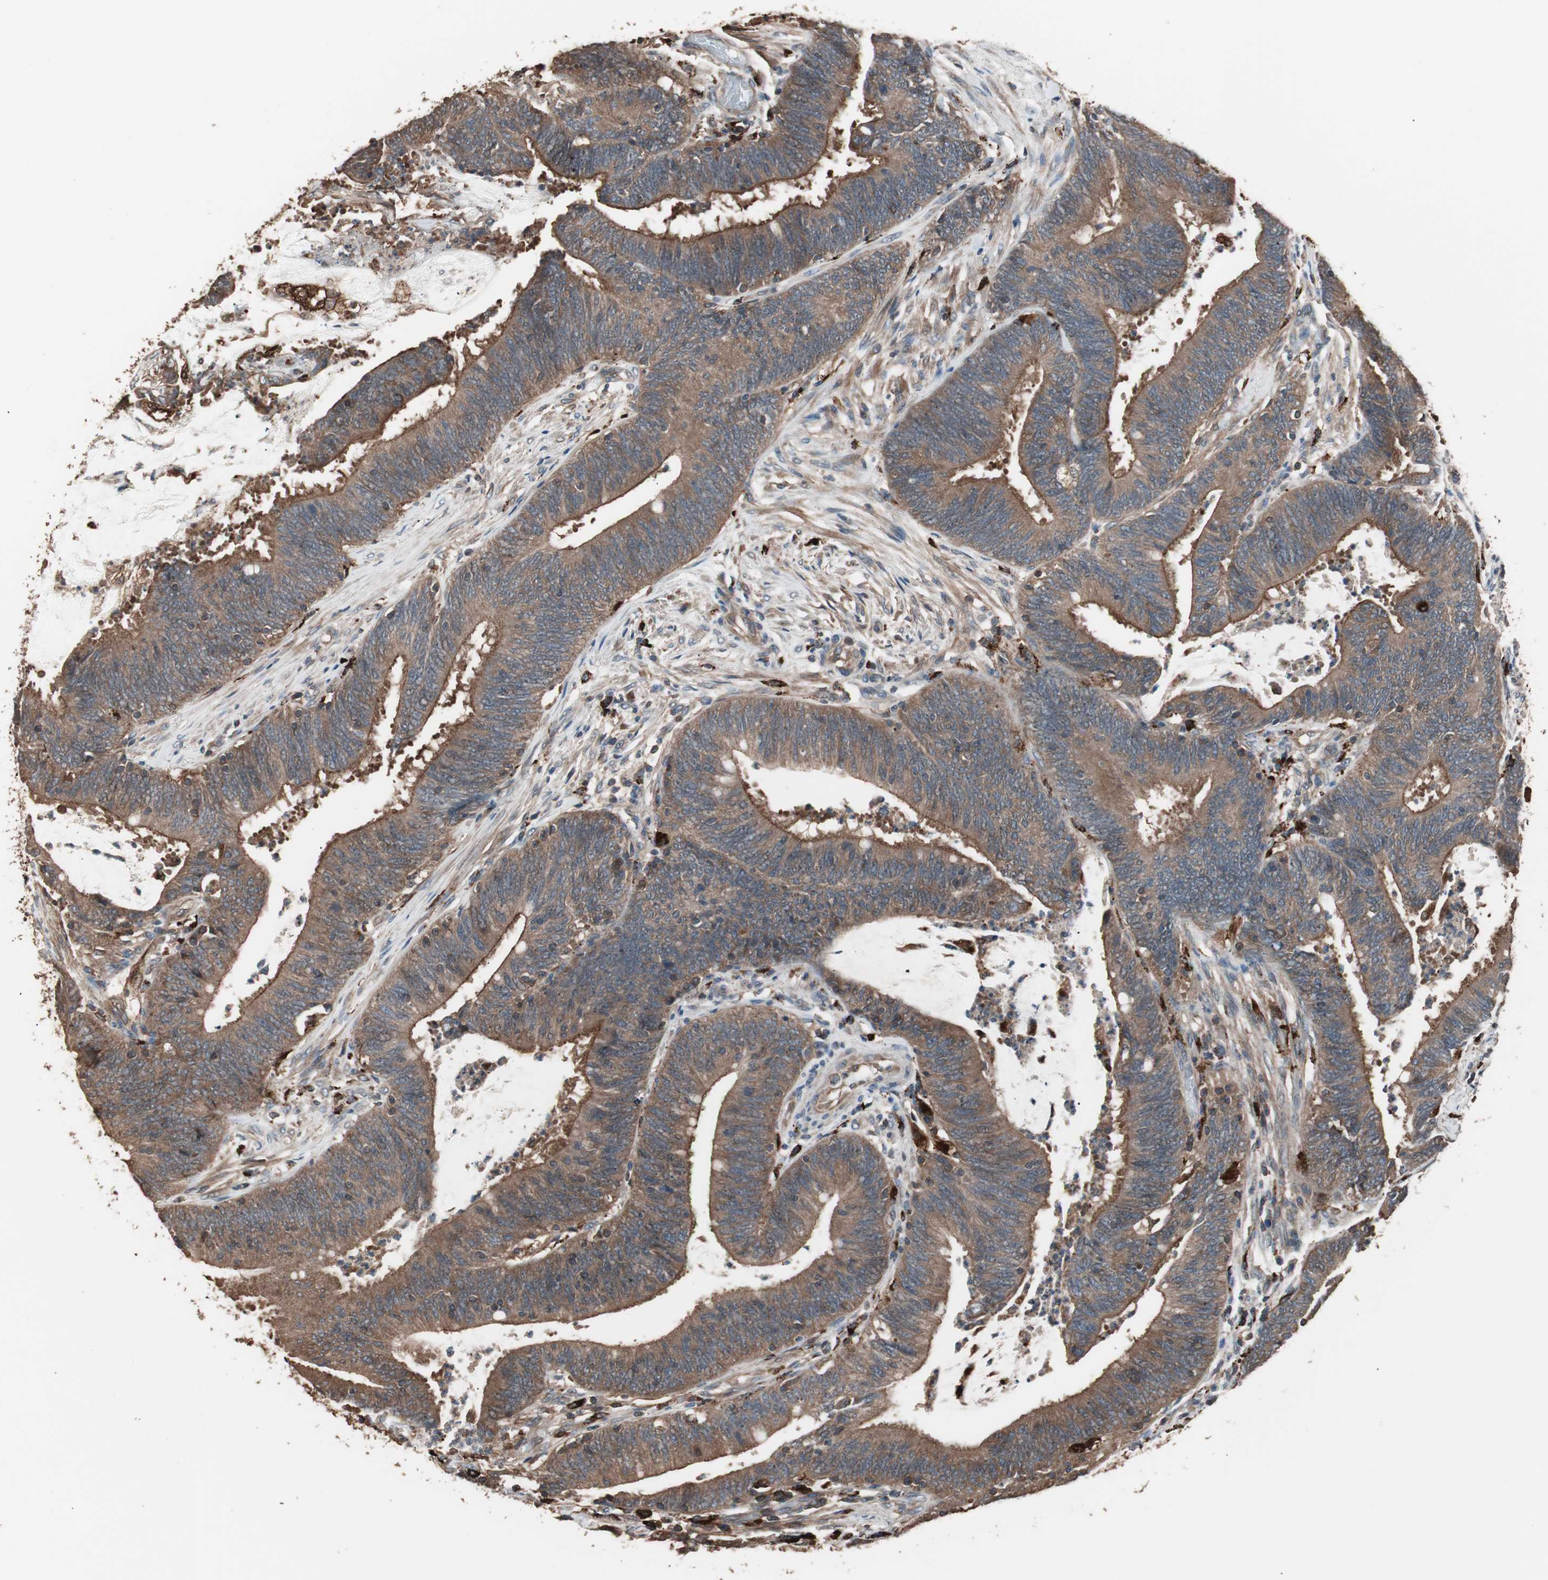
{"staining": {"intensity": "moderate", "quantity": ">75%", "location": "cytoplasmic/membranous"}, "tissue": "colorectal cancer", "cell_type": "Tumor cells", "image_type": "cancer", "snomed": [{"axis": "morphology", "description": "Adenocarcinoma, NOS"}, {"axis": "topography", "description": "Rectum"}], "caption": "A histopathology image of adenocarcinoma (colorectal) stained for a protein shows moderate cytoplasmic/membranous brown staining in tumor cells. Nuclei are stained in blue.", "gene": "CCT3", "patient": {"sex": "female", "age": 66}}